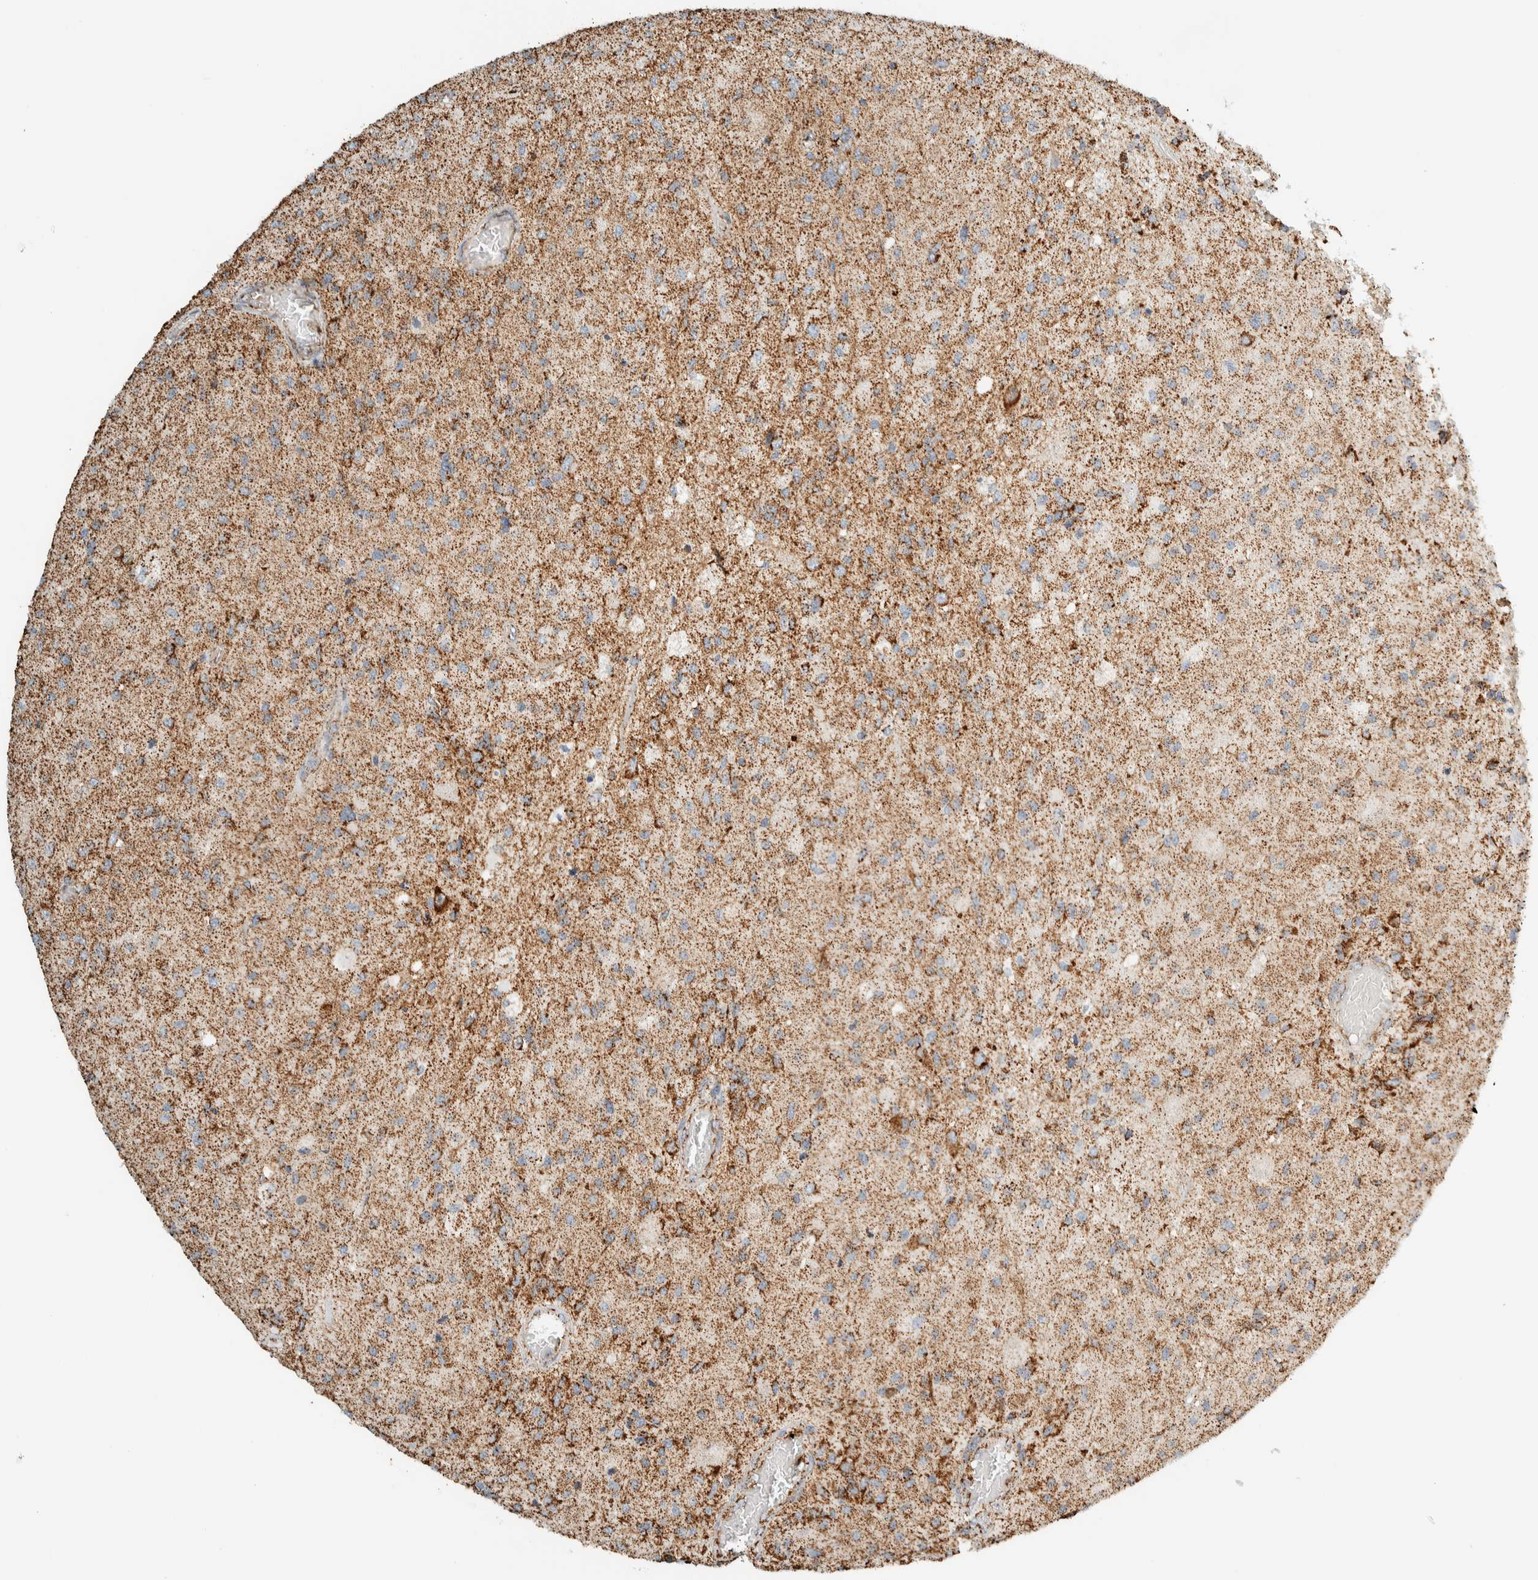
{"staining": {"intensity": "moderate", "quantity": ">75%", "location": "cytoplasmic/membranous"}, "tissue": "glioma", "cell_type": "Tumor cells", "image_type": "cancer", "snomed": [{"axis": "morphology", "description": "Normal tissue, NOS"}, {"axis": "morphology", "description": "Glioma, malignant, High grade"}, {"axis": "topography", "description": "Cerebral cortex"}], "caption": "DAB (3,3'-diaminobenzidine) immunohistochemical staining of glioma displays moderate cytoplasmic/membranous protein positivity in approximately >75% of tumor cells.", "gene": "ZNF454", "patient": {"sex": "male", "age": 77}}